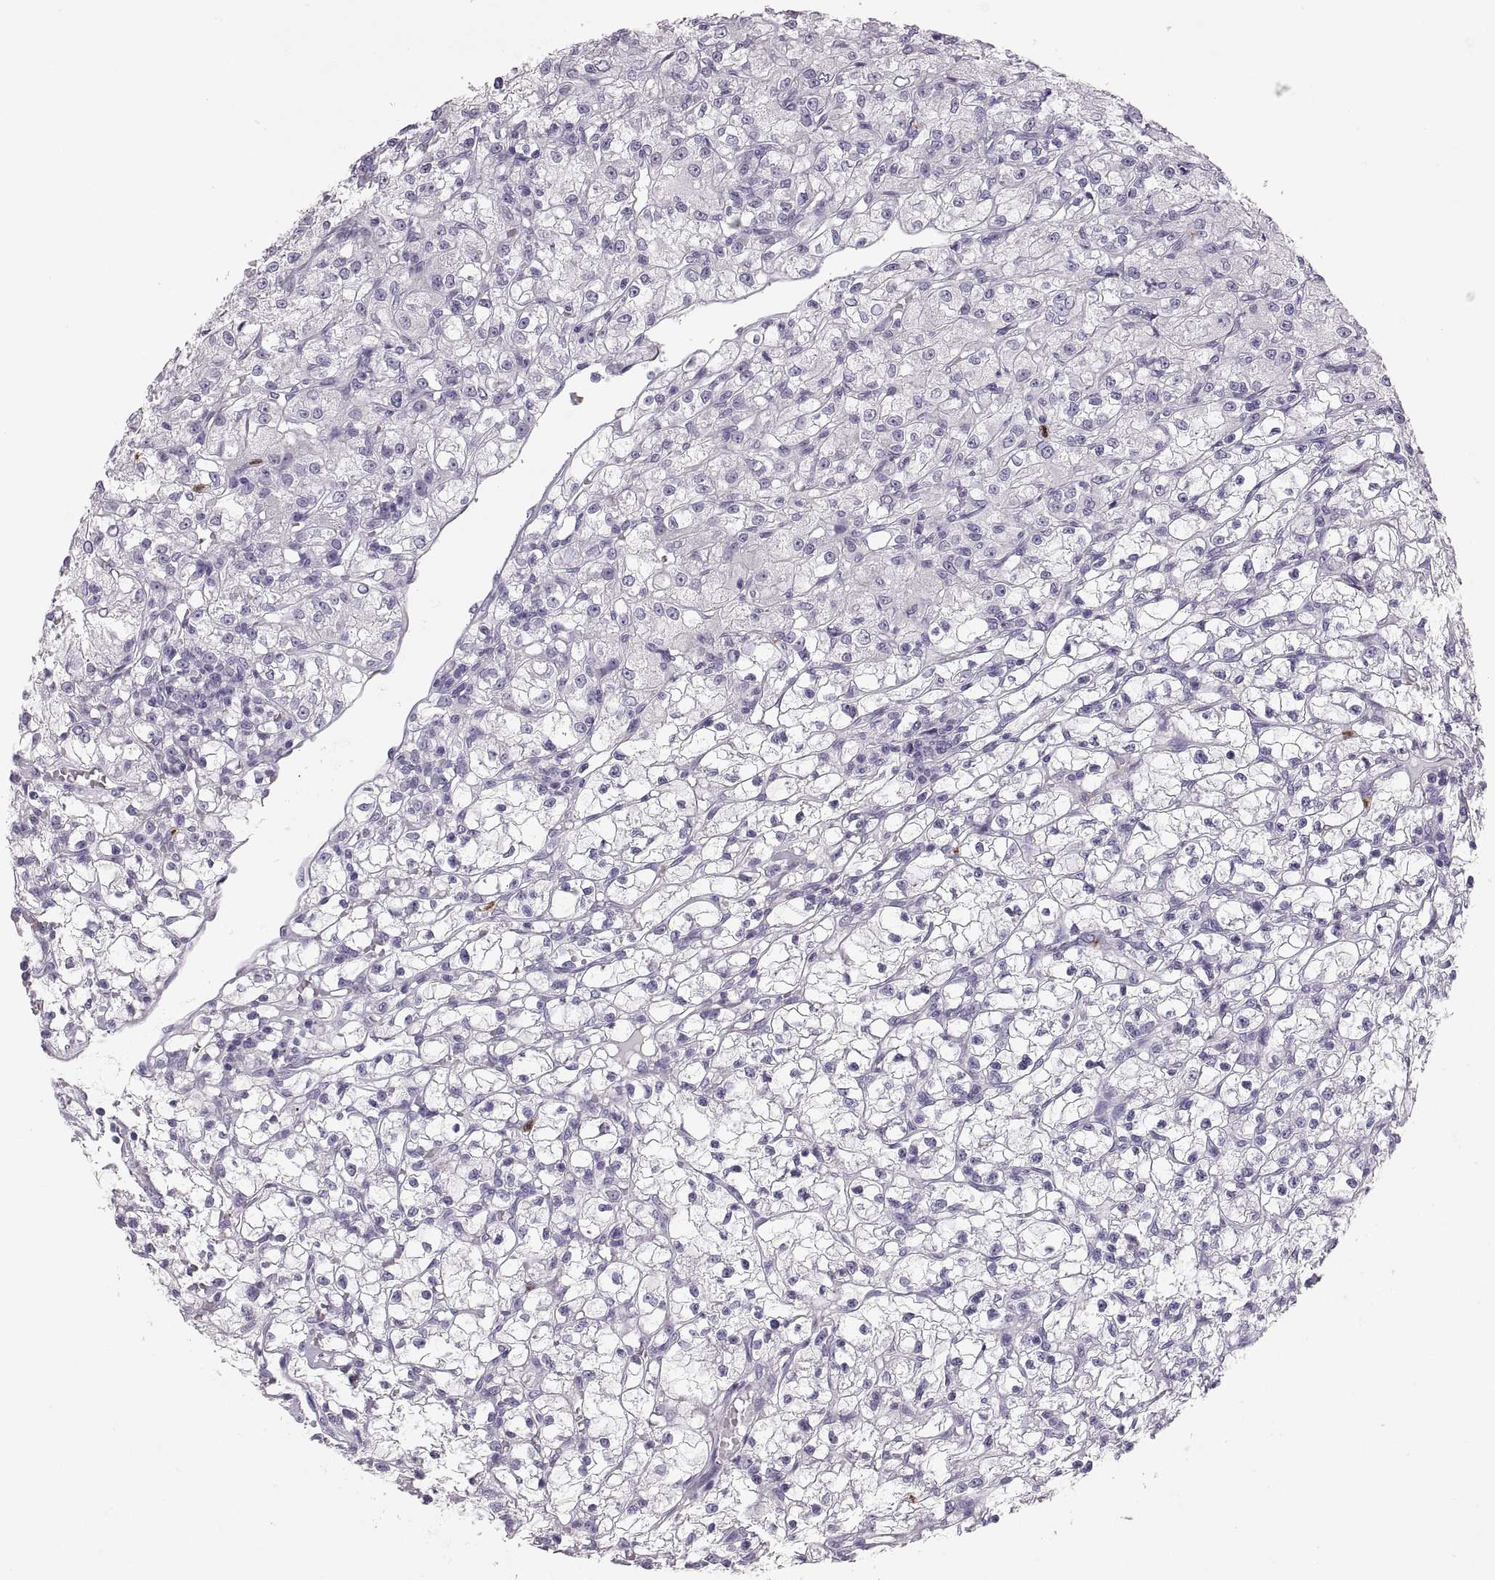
{"staining": {"intensity": "negative", "quantity": "none", "location": "none"}, "tissue": "renal cancer", "cell_type": "Tumor cells", "image_type": "cancer", "snomed": [{"axis": "morphology", "description": "Adenocarcinoma, NOS"}, {"axis": "topography", "description": "Kidney"}], "caption": "A photomicrograph of renal cancer stained for a protein shows no brown staining in tumor cells.", "gene": "MILR1", "patient": {"sex": "female", "age": 59}}